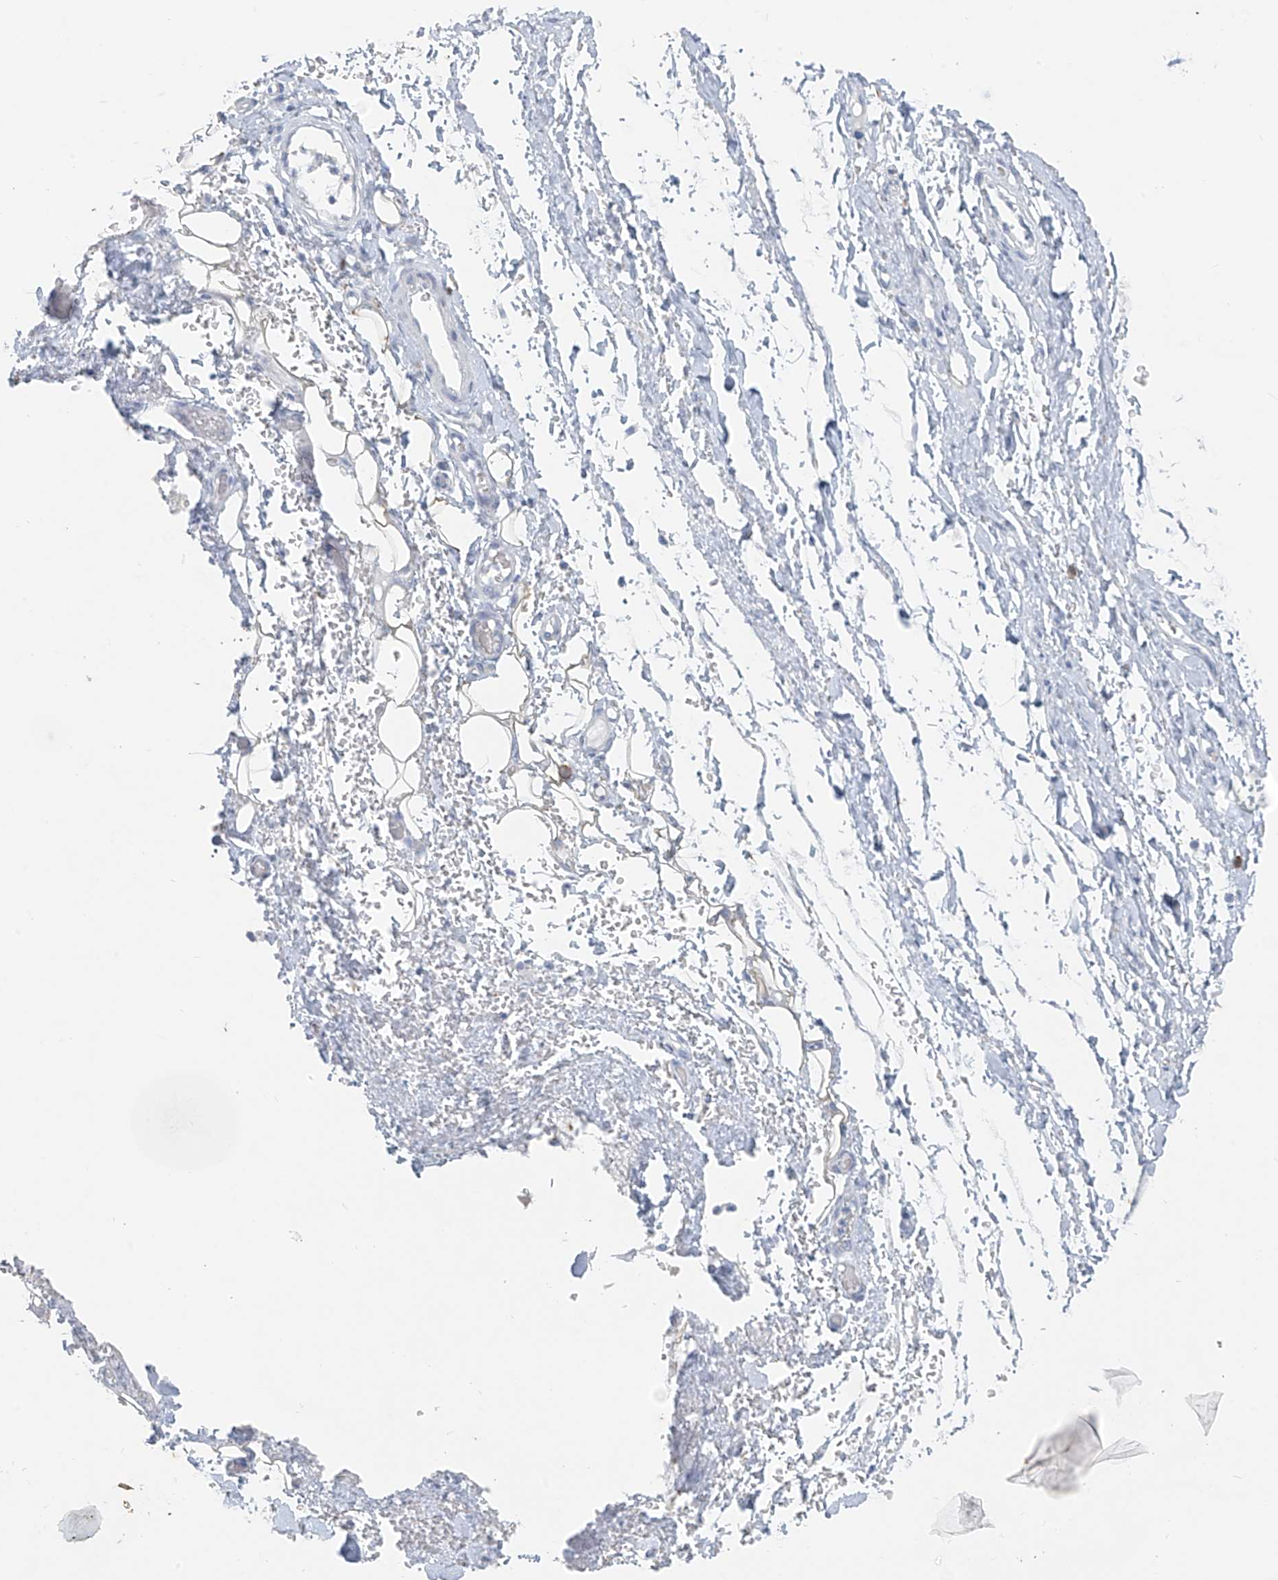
{"staining": {"intensity": "negative", "quantity": "none", "location": "none"}, "tissue": "adipose tissue", "cell_type": "Adipocytes", "image_type": "normal", "snomed": [{"axis": "morphology", "description": "Normal tissue, NOS"}, {"axis": "morphology", "description": "Adenocarcinoma, NOS"}, {"axis": "topography", "description": "Stomach, upper"}, {"axis": "topography", "description": "Peripheral nerve tissue"}], "caption": "Adipocytes show no significant staining in unremarkable adipose tissue. The staining is performed using DAB (3,3'-diaminobenzidine) brown chromogen with nuclei counter-stained in using hematoxylin.", "gene": "CX3CR1", "patient": {"sex": "male", "age": 62}}